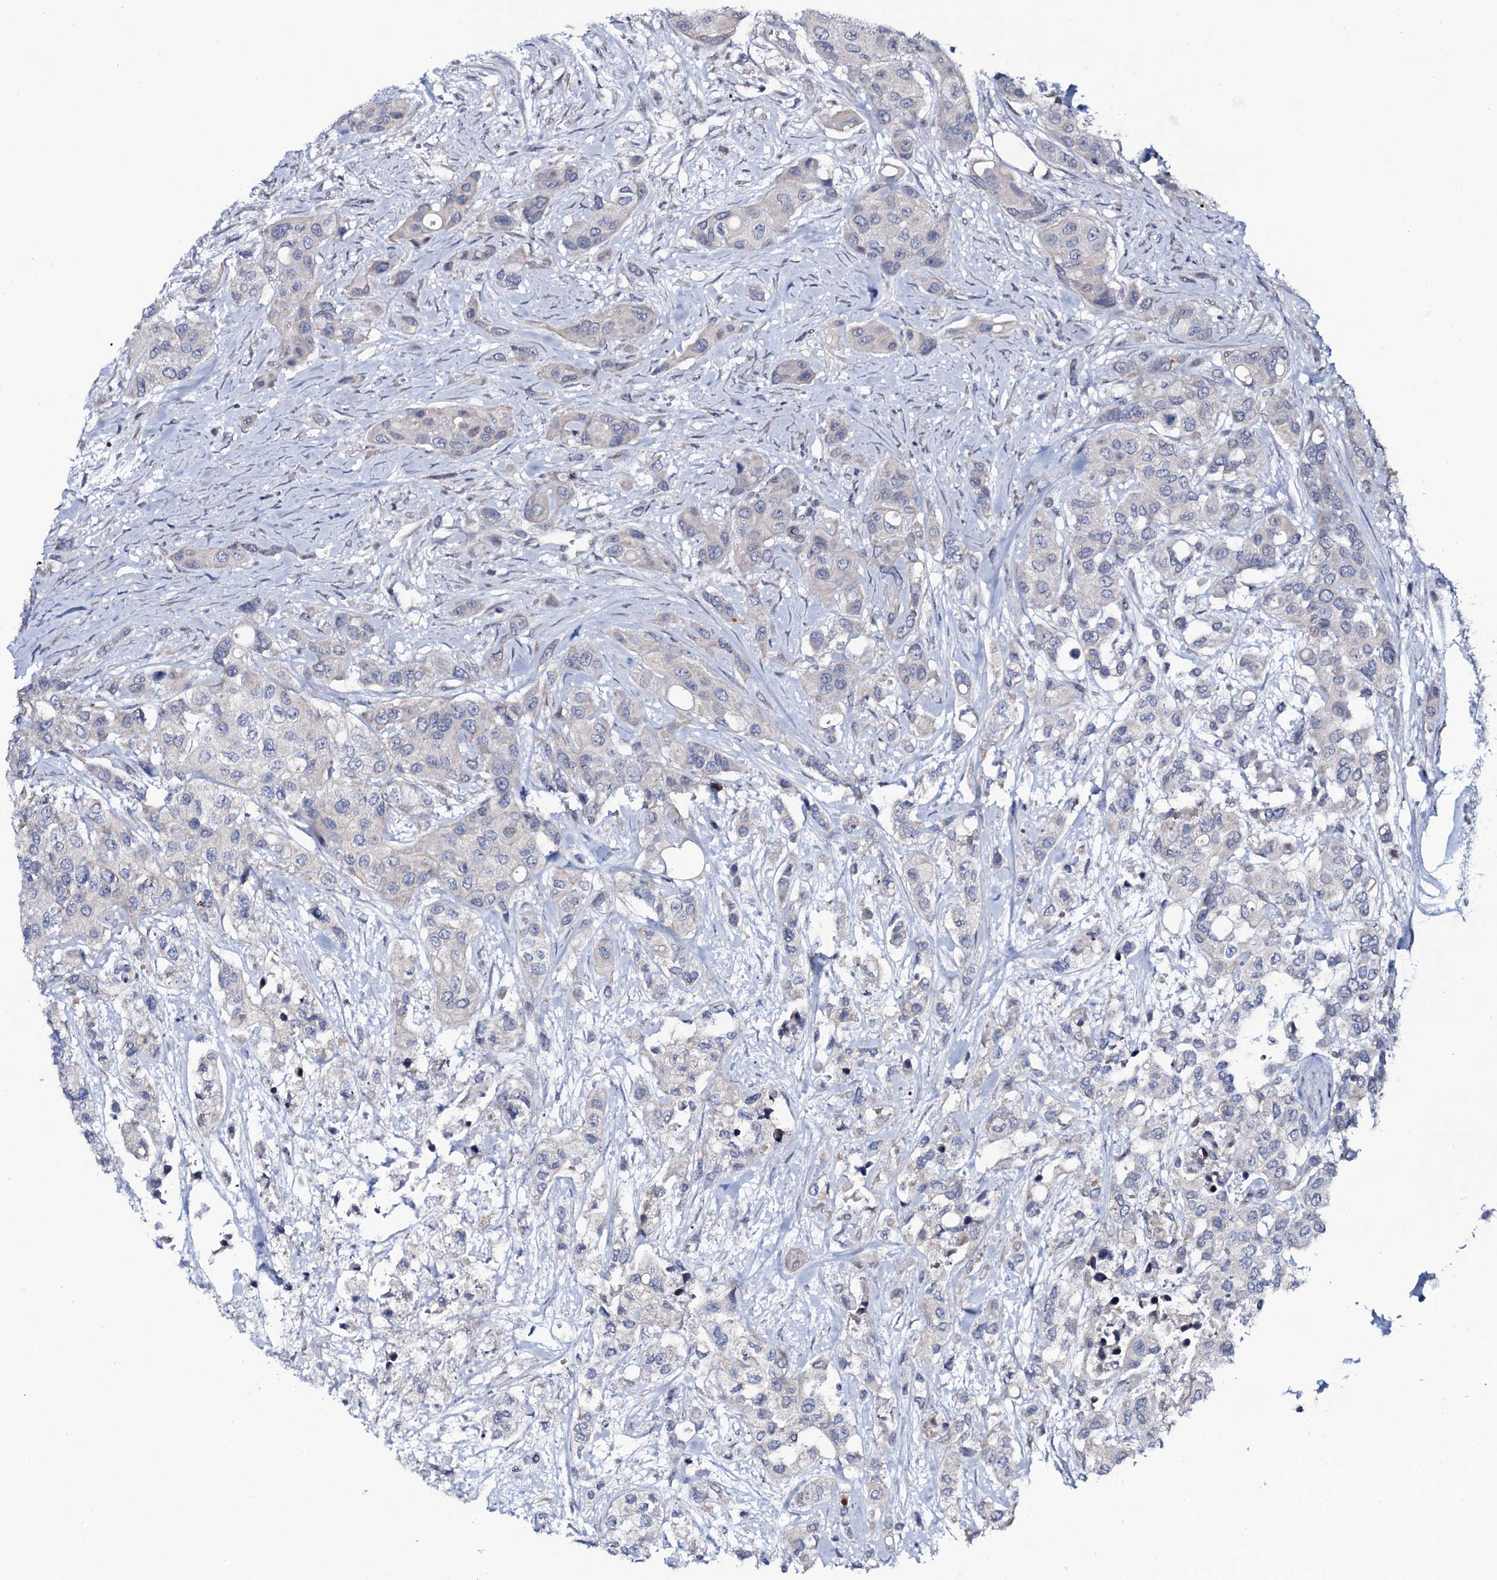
{"staining": {"intensity": "negative", "quantity": "none", "location": "none"}, "tissue": "urothelial cancer", "cell_type": "Tumor cells", "image_type": "cancer", "snomed": [{"axis": "morphology", "description": "Normal tissue, NOS"}, {"axis": "morphology", "description": "Urothelial carcinoma, High grade"}, {"axis": "topography", "description": "Vascular tissue"}, {"axis": "topography", "description": "Urinary bladder"}], "caption": "A histopathology image of urothelial carcinoma (high-grade) stained for a protein demonstrates no brown staining in tumor cells. (DAB (3,3'-diaminobenzidine) IHC visualized using brightfield microscopy, high magnification).", "gene": "SNAP23", "patient": {"sex": "female", "age": 56}}